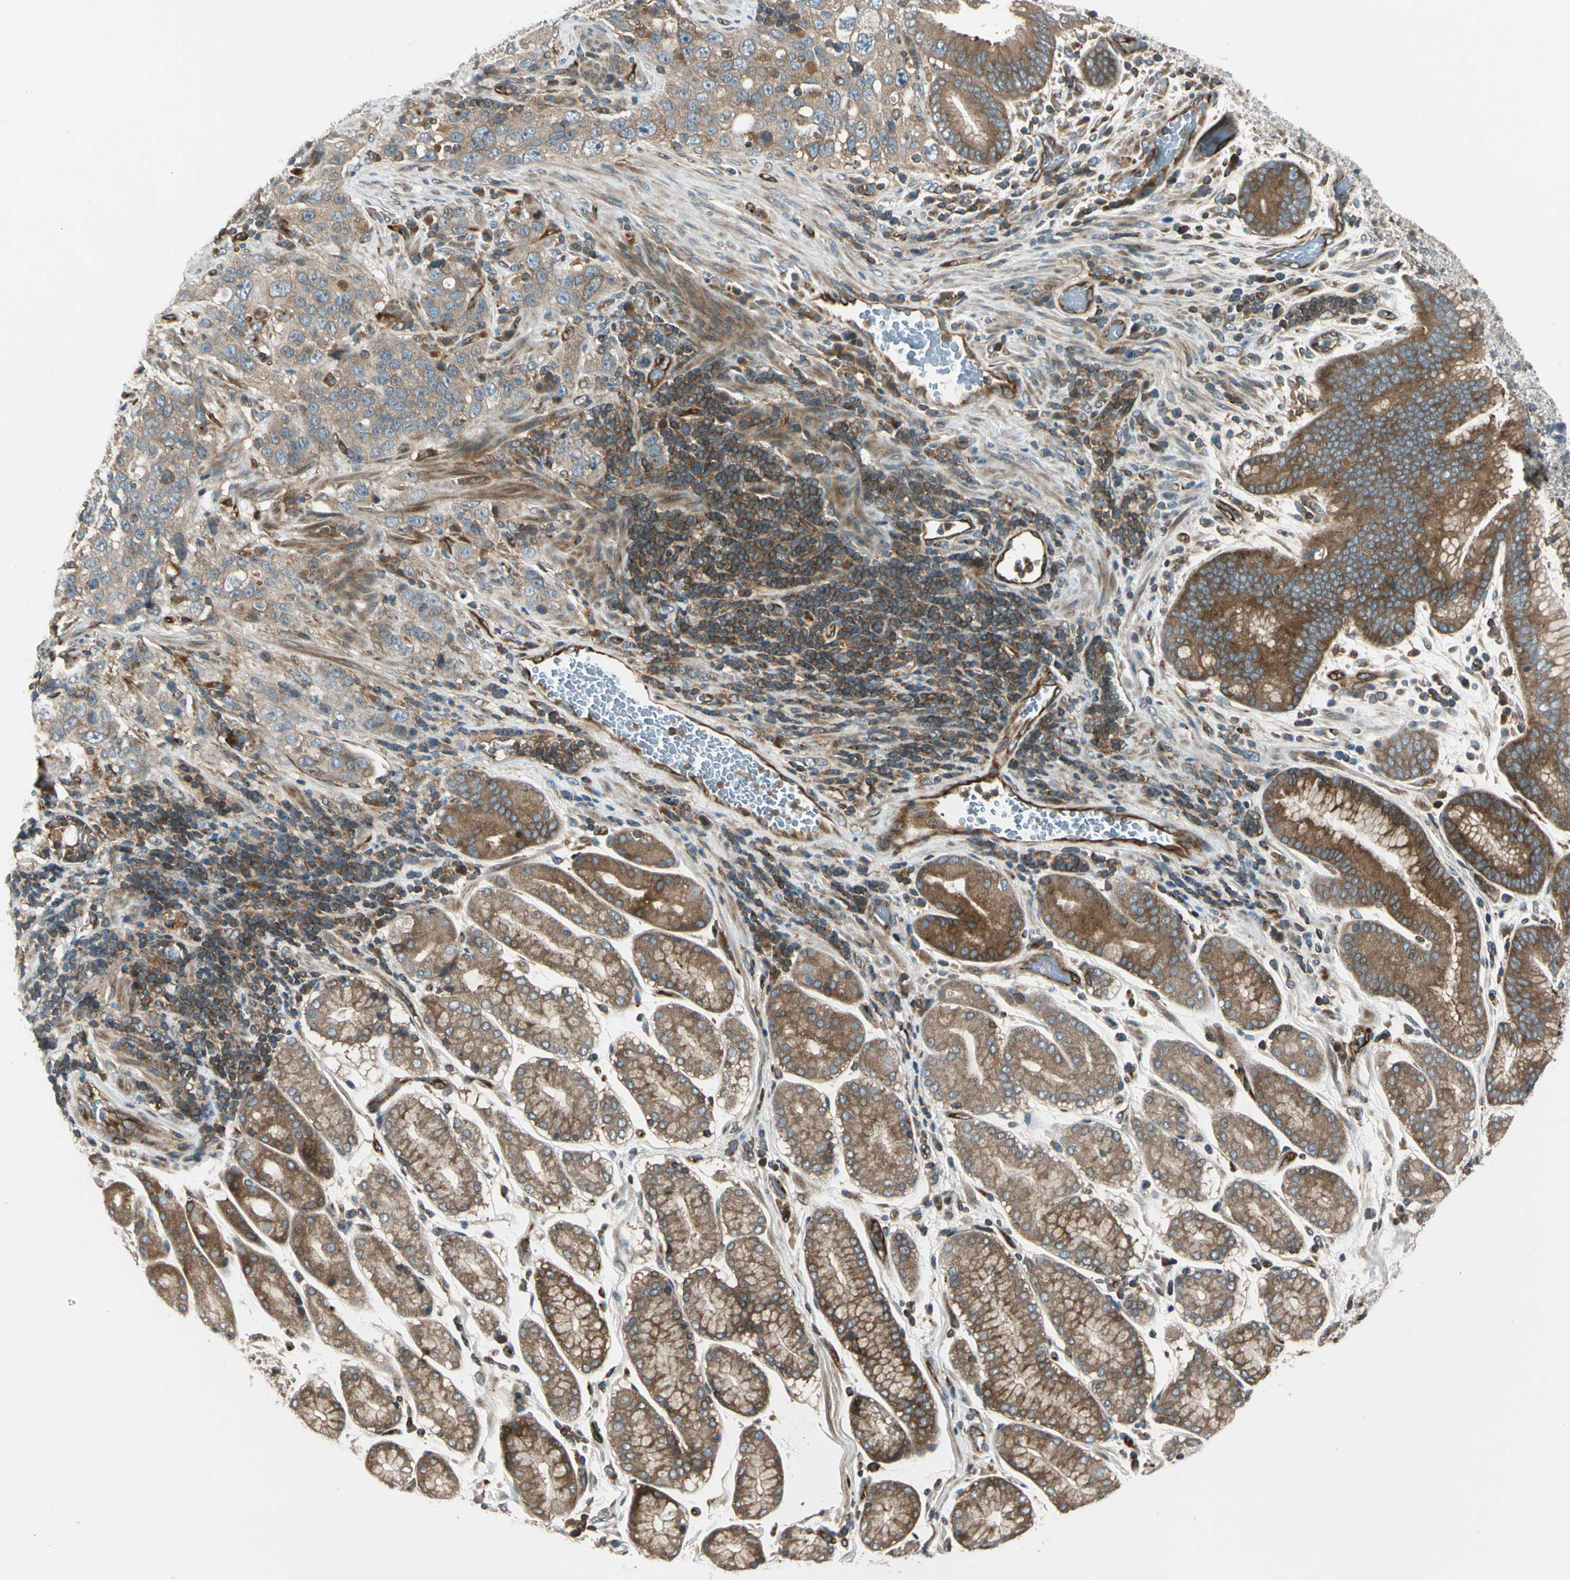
{"staining": {"intensity": "weak", "quantity": "<25%", "location": "cytoplasmic/membranous"}, "tissue": "stomach cancer", "cell_type": "Tumor cells", "image_type": "cancer", "snomed": [{"axis": "morphology", "description": "Normal tissue, NOS"}, {"axis": "morphology", "description": "Adenocarcinoma, NOS"}, {"axis": "topography", "description": "Stomach"}], "caption": "Stomach cancer stained for a protein using immunohistochemistry (IHC) exhibits no expression tumor cells.", "gene": "TRIO", "patient": {"sex": "male", "age": 48}}